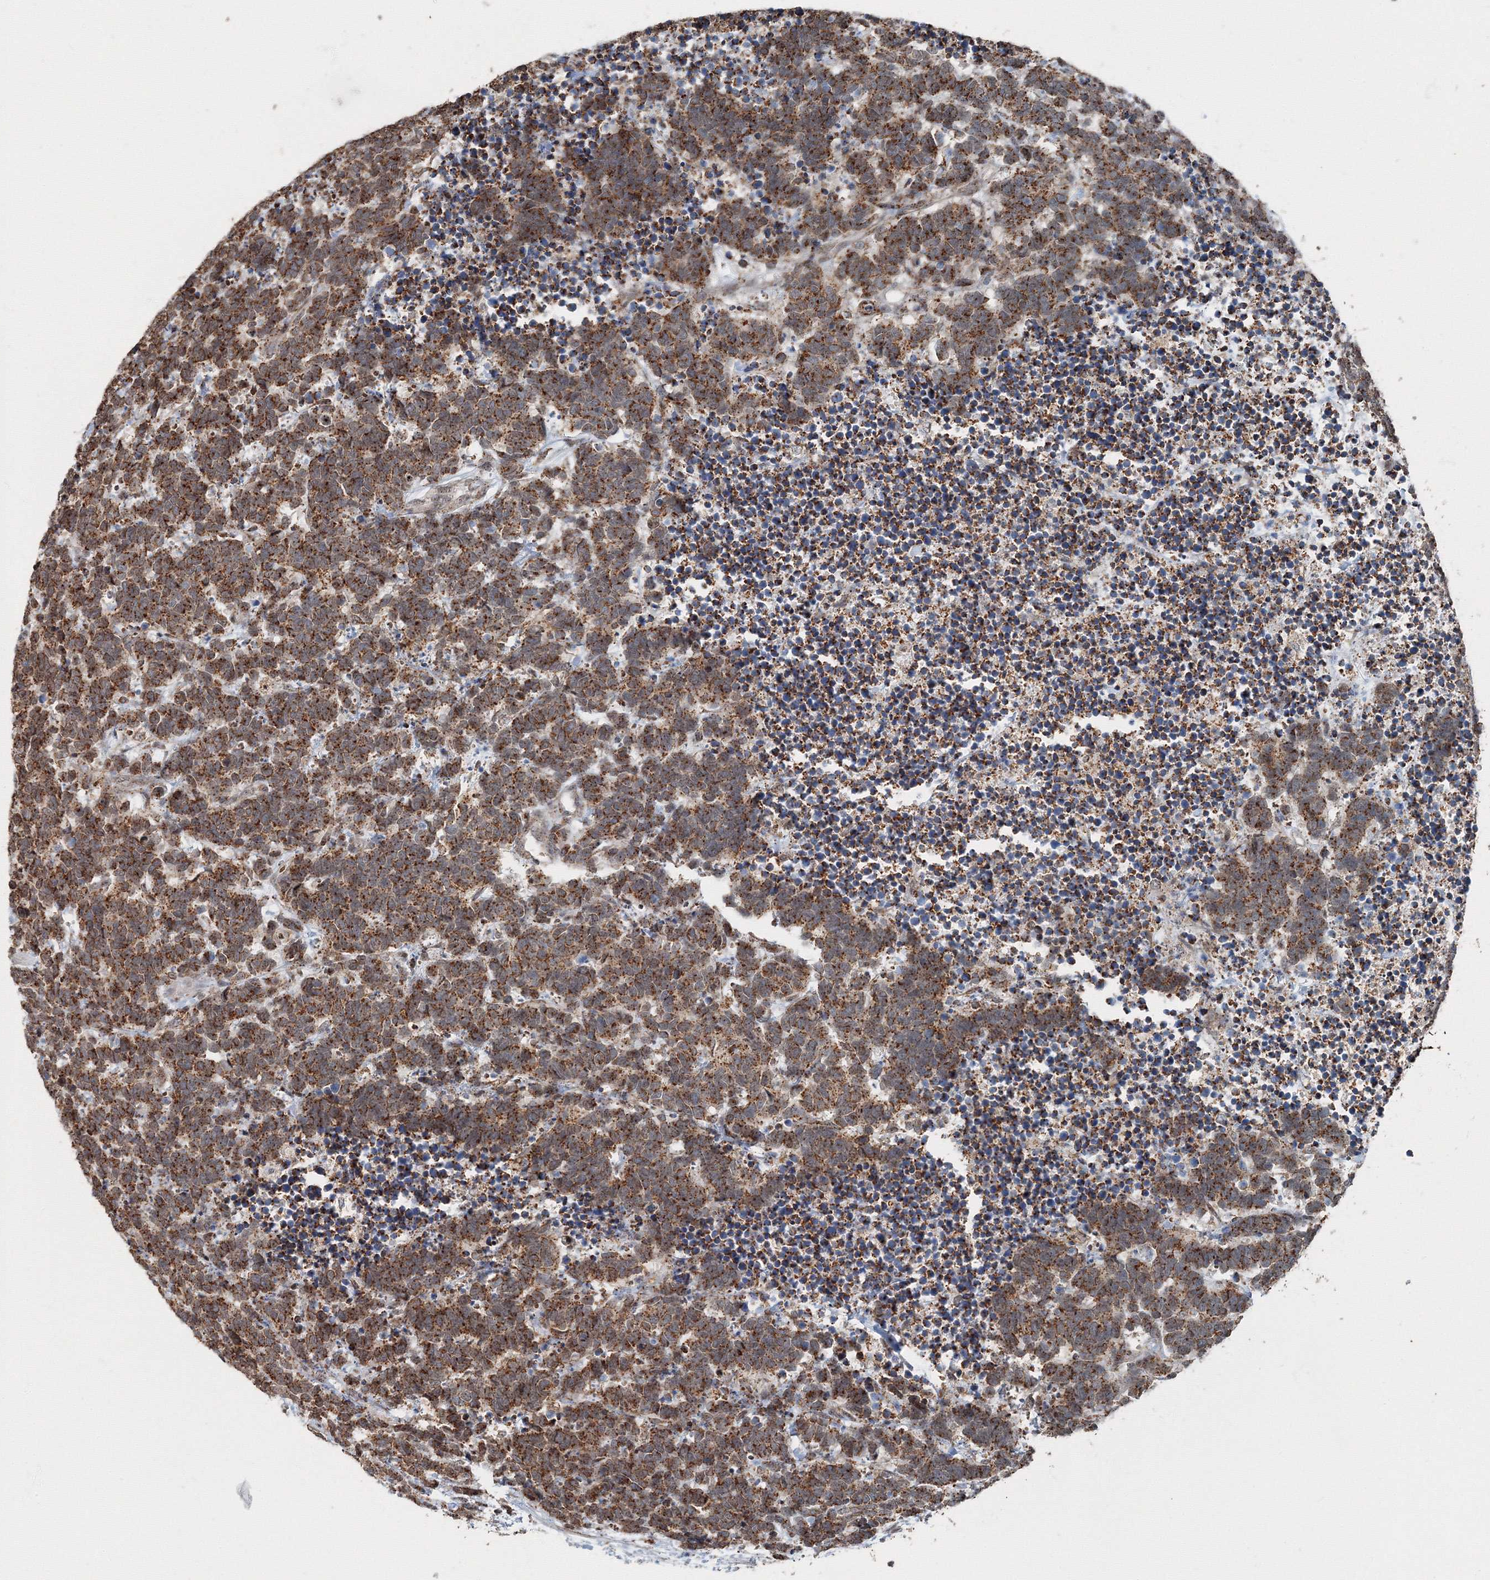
{"staining": {"intensity": "moderate", "quantity": ">75%", "location": "cytoplasmic/membranous"}, "tissue": "carcinoid", "cell_type": "Tumor cells", "image_type": "cancer", "snomed": [{"axis": "morphology", "description": "Carcinoma, NOS"}, {"axis": "morphology", "description": "Carcinoid, malignant, NOS"}, {"axis": "topography", "description": "Urinary bladder"}], "caption": "Immunohistochemistry micrograph of human carcinoid stained for a protein (brown), which exhibits medium levels of moderate cytoplasmic/membranous positivity in approximately >75% of tumor cells.", "gene": "AASDH", "patient": {"sex": "male", "age": 57}}